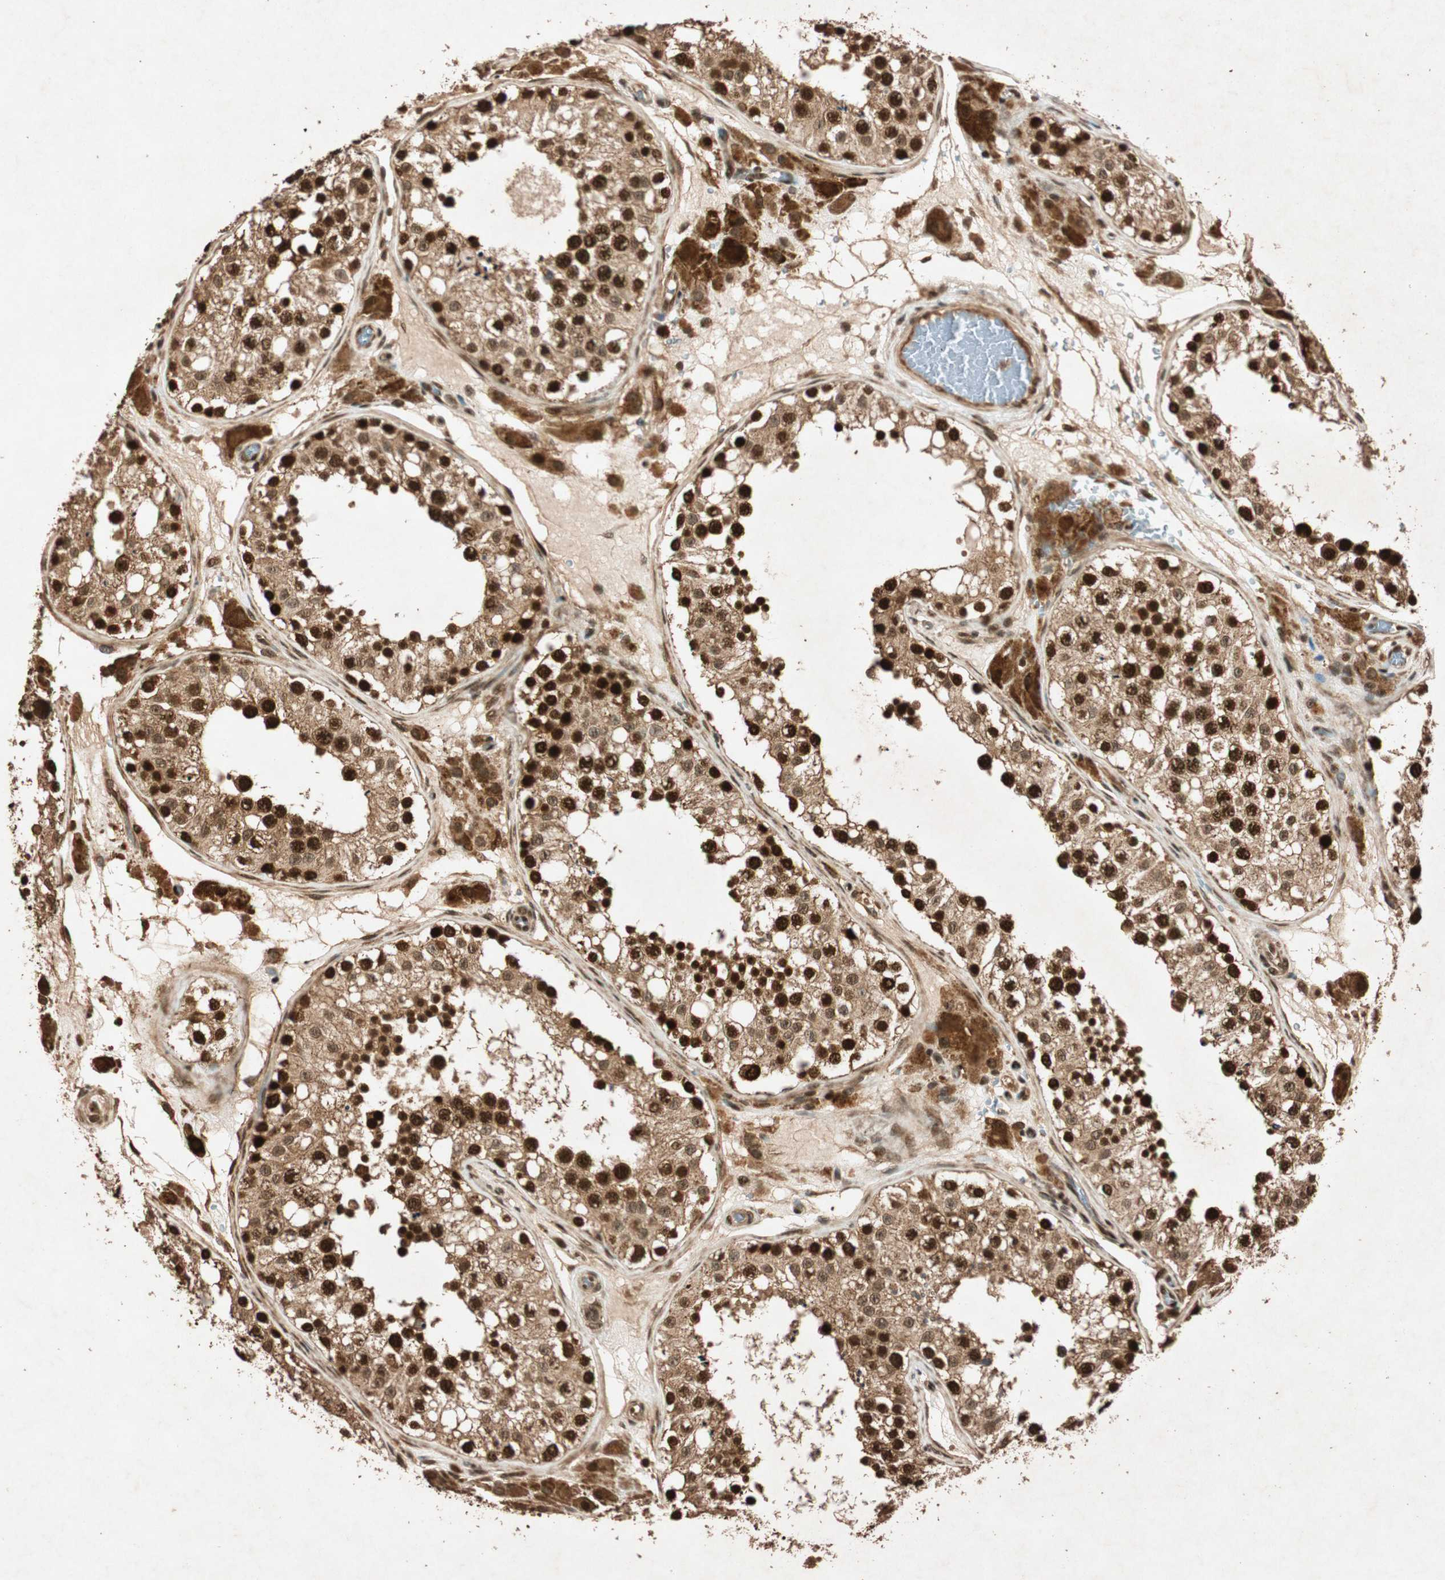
{"staining": {"intensity": "strong", "quantity": ">75%", "location": "nuclear"}, "tissue": "testis", "cell_type": "Cells in seminiferous ducts", "image_type": "normal", "snomed": [{"axis": "morphology", "description": "Normal tissue, NOS"}, {"axis": "topography", "description": "Testis"}], "caption": "This histopathology image shows normal testis stained with immunohistochemistry to label a protein in brown. The nuclear of cells in seminiferous ducts show strong positivity for the protein. Nuclei are counter-stained blue.", "gene": "ALKBH5", "patient": {"sex": "male", "age": 26}}